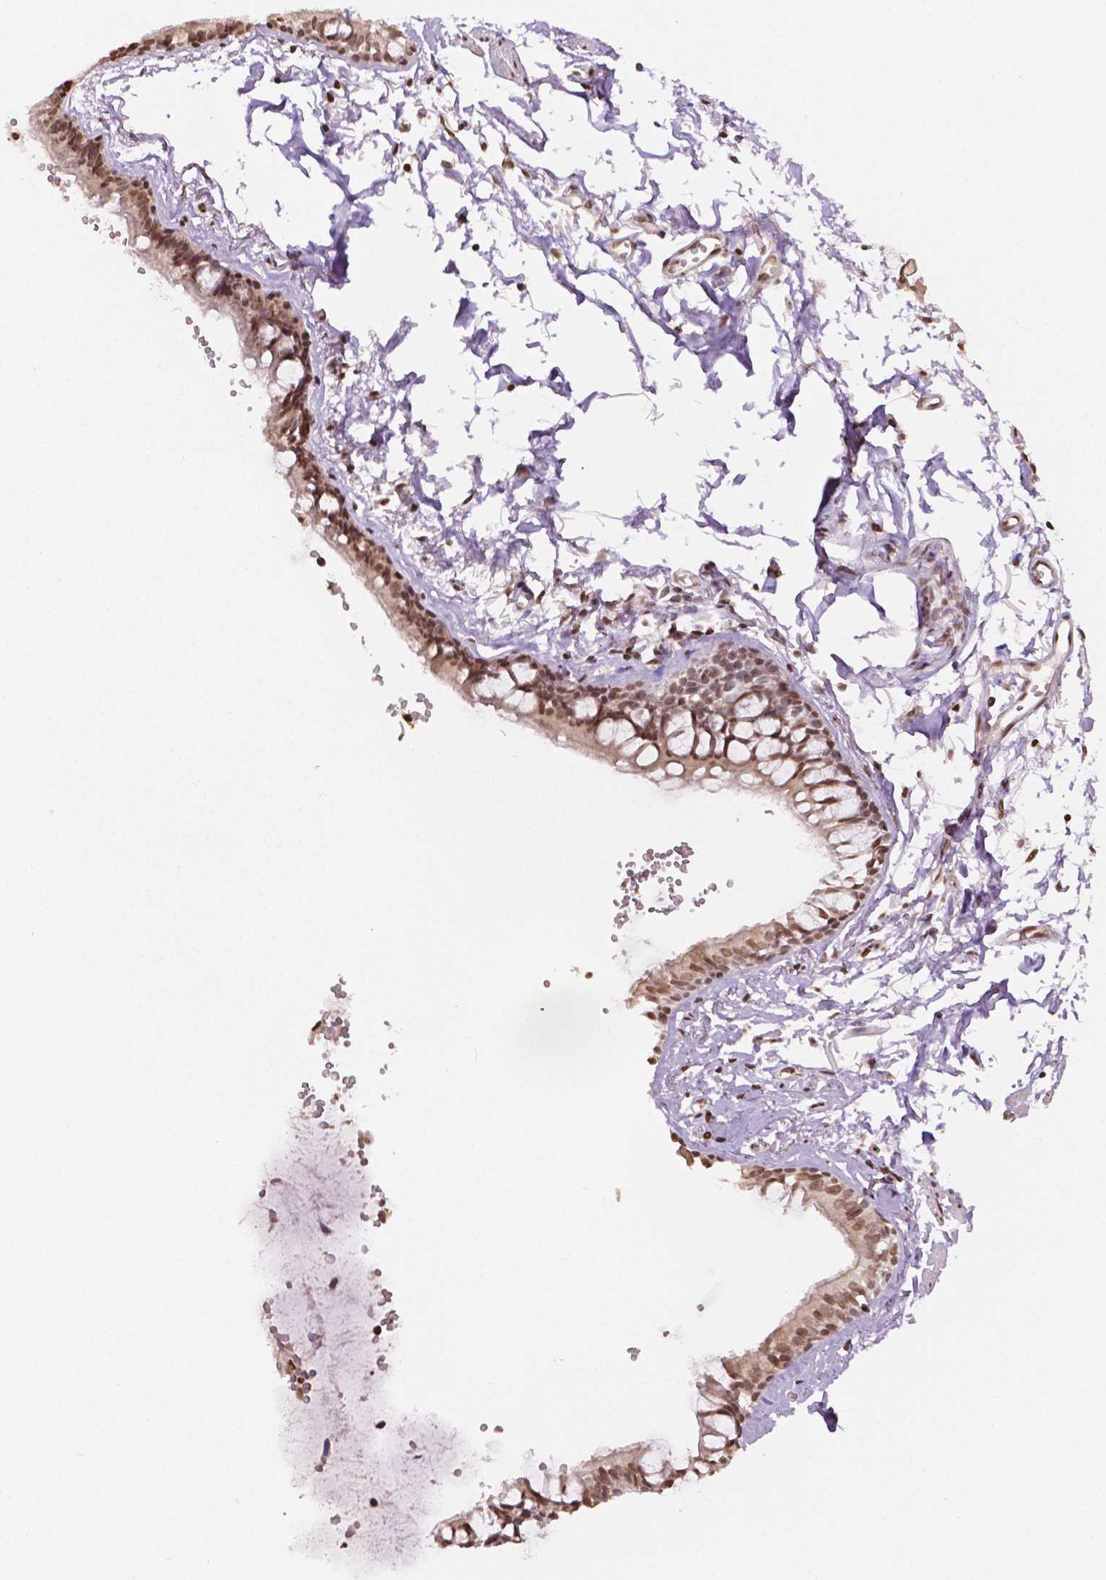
{"staining": {"intensity": "moderate", "quantity": ">75%", "location": "nuclear"}, "tissue": "bronchus", "cell_type": "Respiratory epithelial cells", "image_type": "normal", "snomed": [{"axis": "morphology", "description": "Normal tissue, NOS"}, {"axis": "topography", "description": "Bronchus"}], "caption": "Immunohistochemical staining of normal bronchus shows medium levels of moderate nuclear positivity in about >75% of respiratory epithelial cells. (Brightfield microscopy of DAB IHC at high magnification).", "gene": "DEK", "patient": {"sex": "female", "age": 59}}